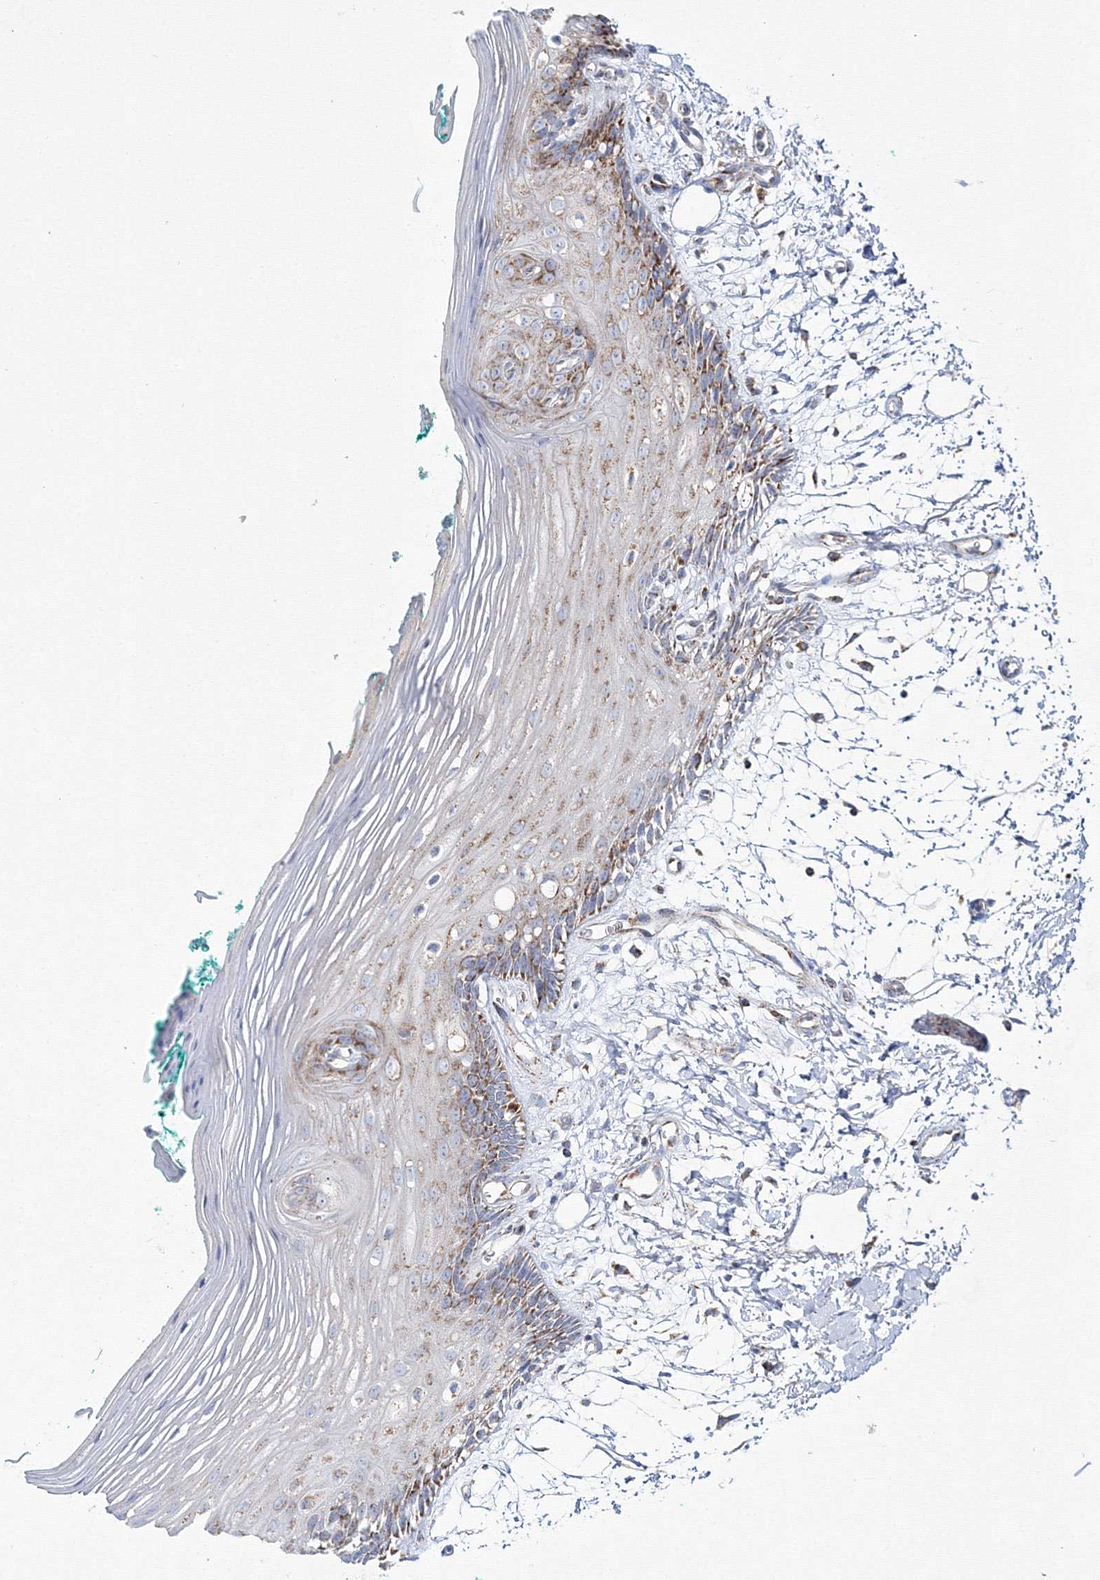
{"staining": {"intensity": "moderate", "quantity": "<25%", "location": "cytoplasmic/membranous"}, "tissue": "oral mucosa", "cell_type": "Squamous epithelial cells", "image_type": "normal", "snomed": [{"axis": "morphology", "description": "Normal tissue, NOS"}, {"axis": "topography", "description": "Skeletal muscle"}, {"axis": "topography", "description": "Oral tissue"}, {"axis": "topography", "description": "Peripheral nerve tissue"}], "caption": "Approximately <25% of squamous epithelial cells in unremarkable human oral mucosa show moderate cytoplasmic/membranous protein expression as visualized by brown immunohistochemical staining.", "gene": "IGSF9", "patient": {"sex": "female", "age": 84}}